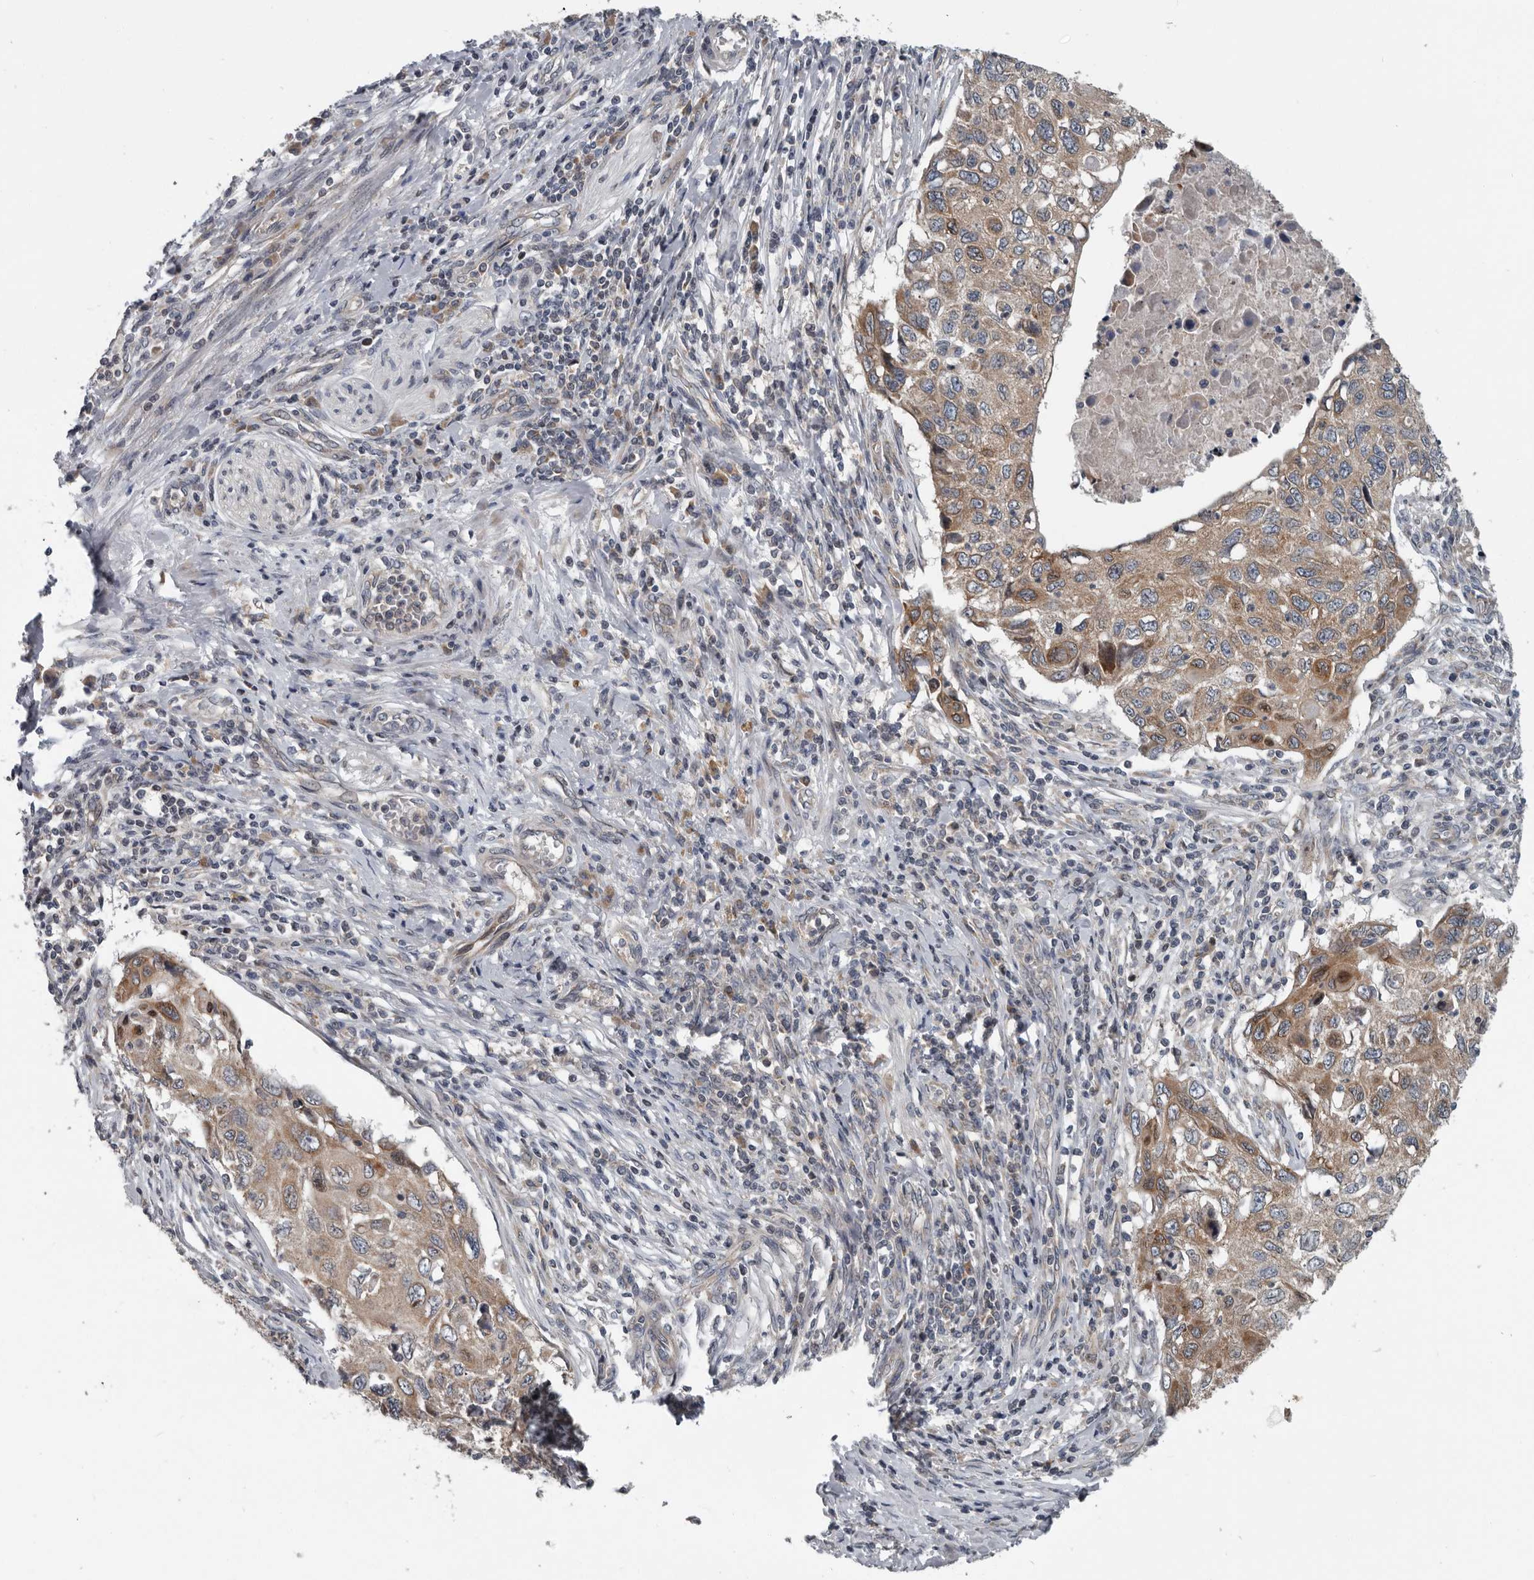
{"staining": {"intensity": "moderate", "quantity": ">75%", "location": "cytoplasmic/membranous"}, "tissue": "cervical cancer", "cell_type": "Tumor cells", "image_type": "cancer", "snomed": [{"axis": "morphology", "description": "Squamous cell carcinoma, NOS"}, {"axis": "topography", "description": "Cervix"}], "caption": "A high-resolution histopathology image shows immunohistochemistry (IHC) staining of squamous cell carcinoma (cervical), which exhibits moderate cytoplasmic/membranous positivity in approximately >75% of tumor cells.", "gene": "TMEM199", "patient": {"sex": "female", "age": 70}}